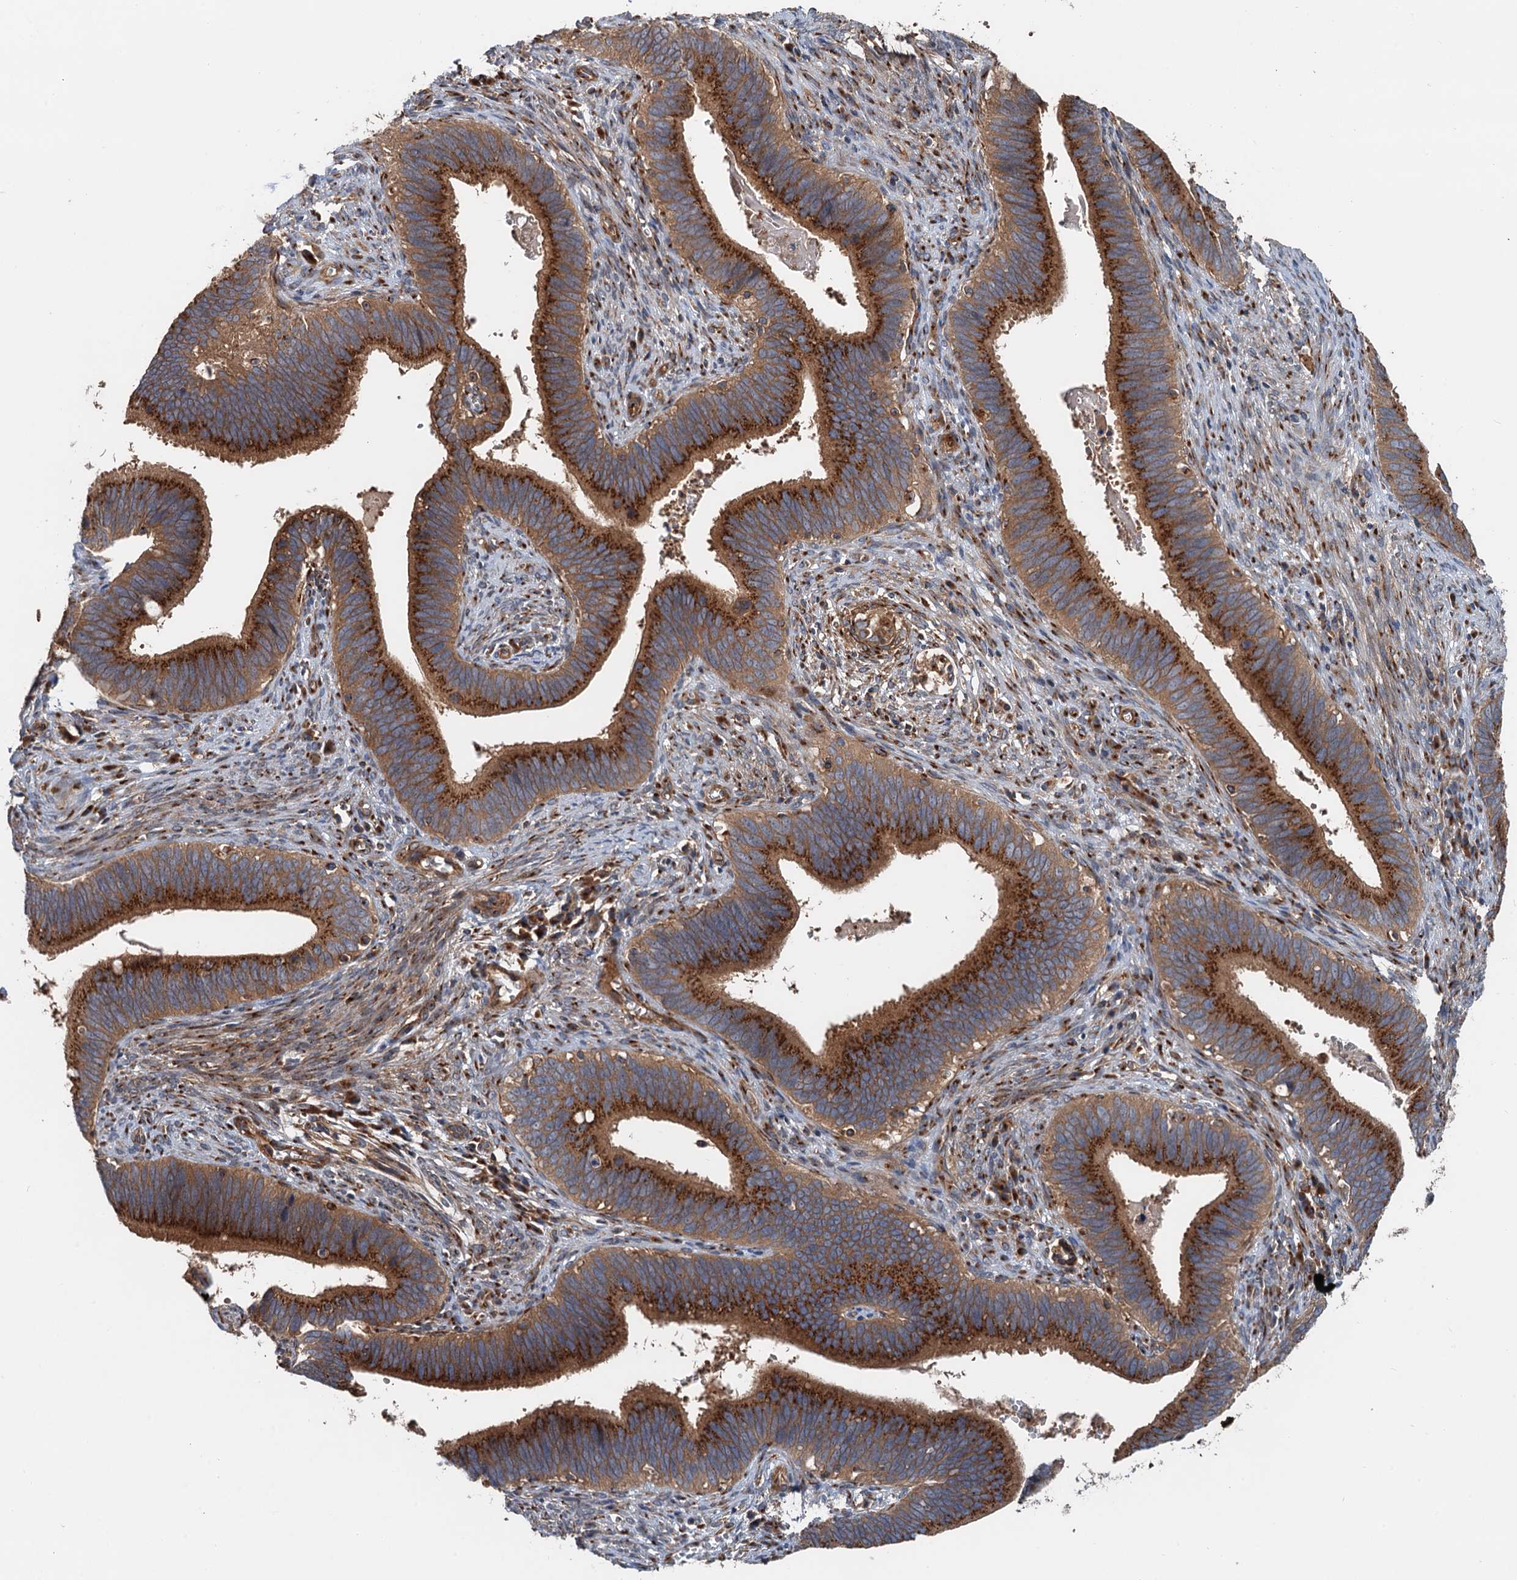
{"staining": {"intensity": "strong", "quantity": ">75%", "location": "cytoplasmic/membranous"}, "tissue": "cervical cancer", "cell_type": "Tumor cells", "image_type": "cancer", "snomed": [{"axis": "morphology", "description": "Adenocarcinoma, NOS"}, {"axis": "topography", "description": "Cervix"}], "caption": "DAB immunohistochemical staining of adenocarcinoma (cervical) reveals strong cytoplasmic/membranous protein staining in about >75% of tumor cells. (brown staining indicates protein expression, while blue staining denotes nuclei).", "gene": "ANKRD26", "patient": {"sex": "female", "age": 42}}